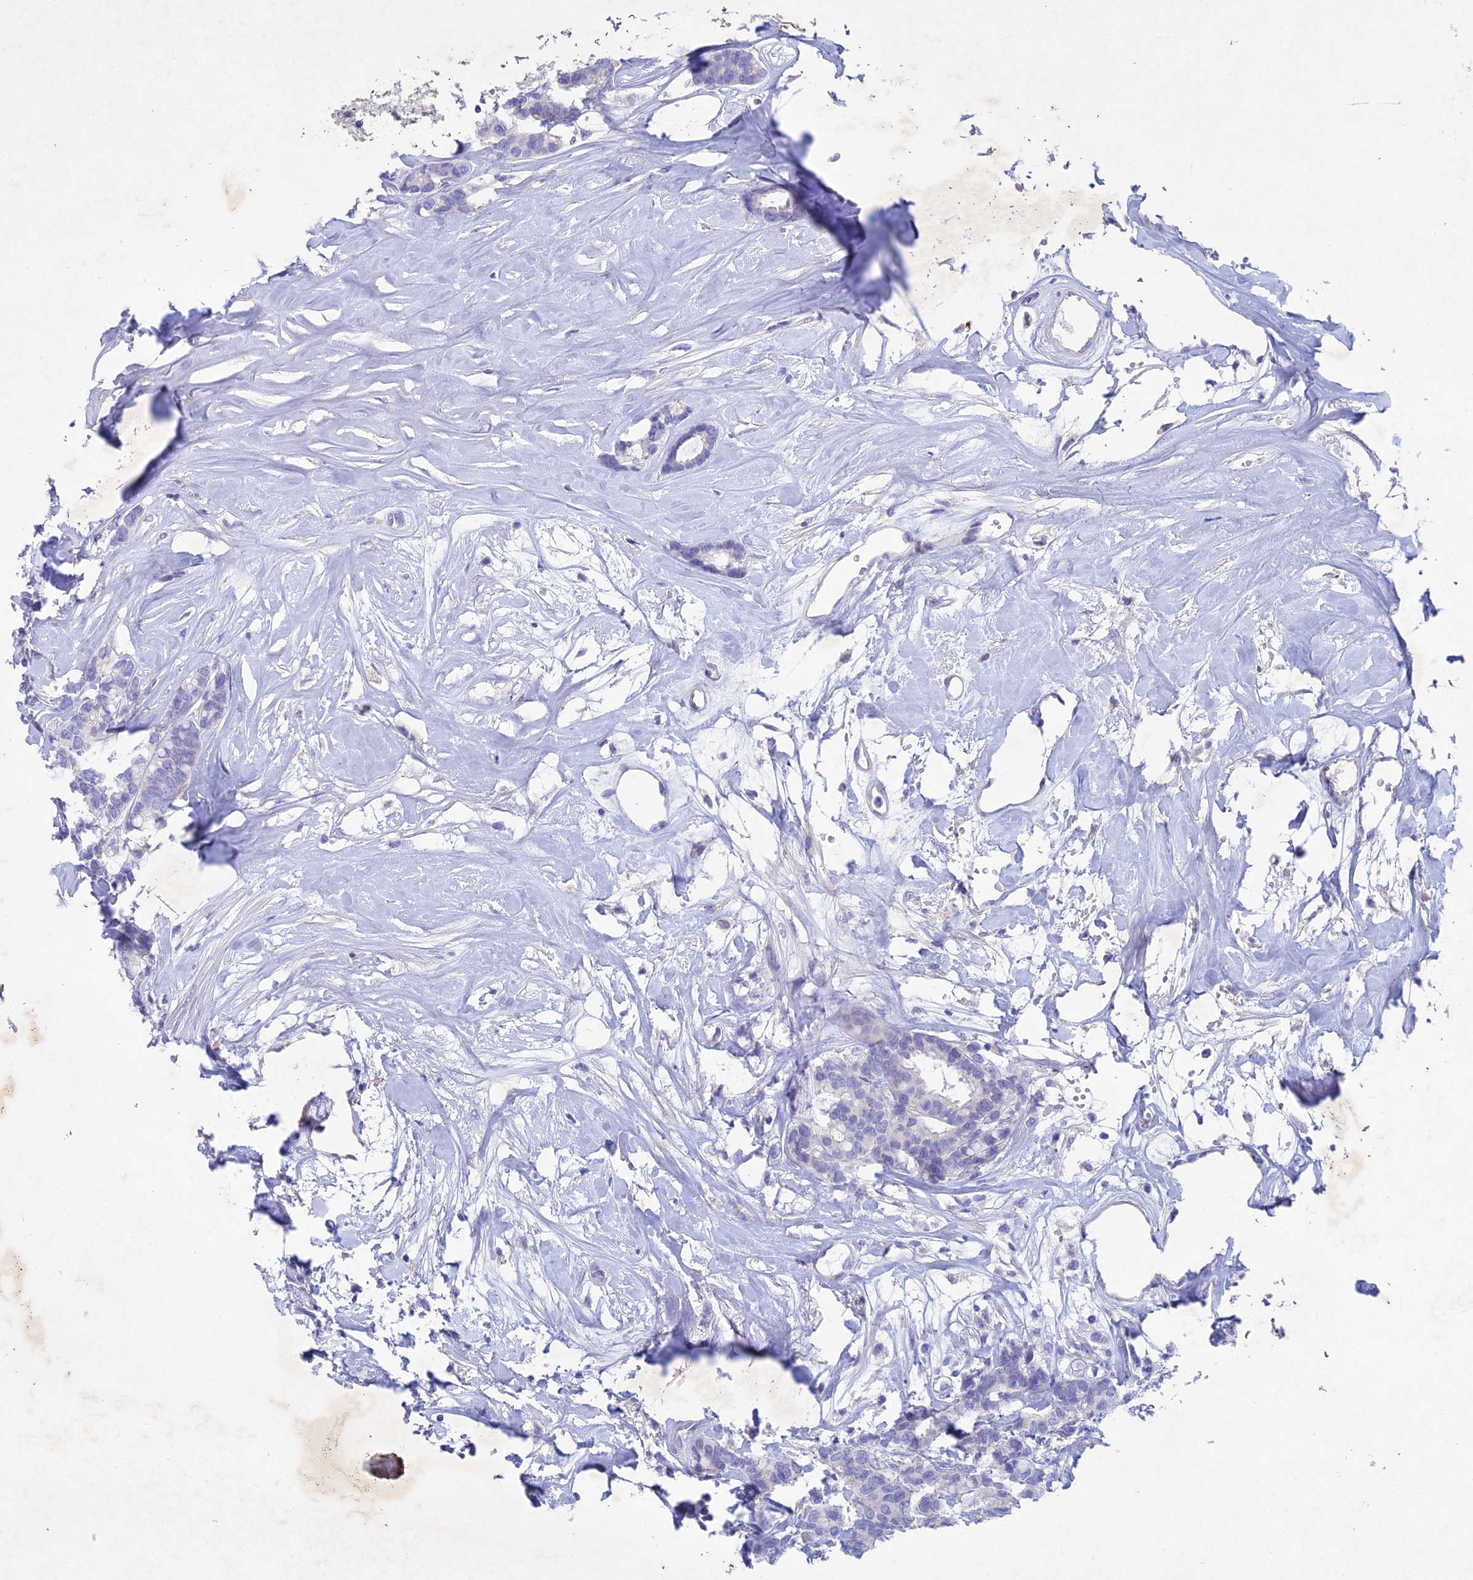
{"staining": {"intensity": "negative", "quantity": "none", "location": "none"}, "tissue": "breast cancer", "cell_type": "Tumor cells", "image_type": "cancer", "snomed": [{"axis": "morphology", "description": "Duct carcinoma"}, {"axis": "topography", "description": "Breast"}], "caption": "This is an immunohistochemistry photomicrograph of human breast cancer. There is no positivity in tumor cells.", "gene": "BTBD19", "patient": {"sex": "female", "age": 87}}